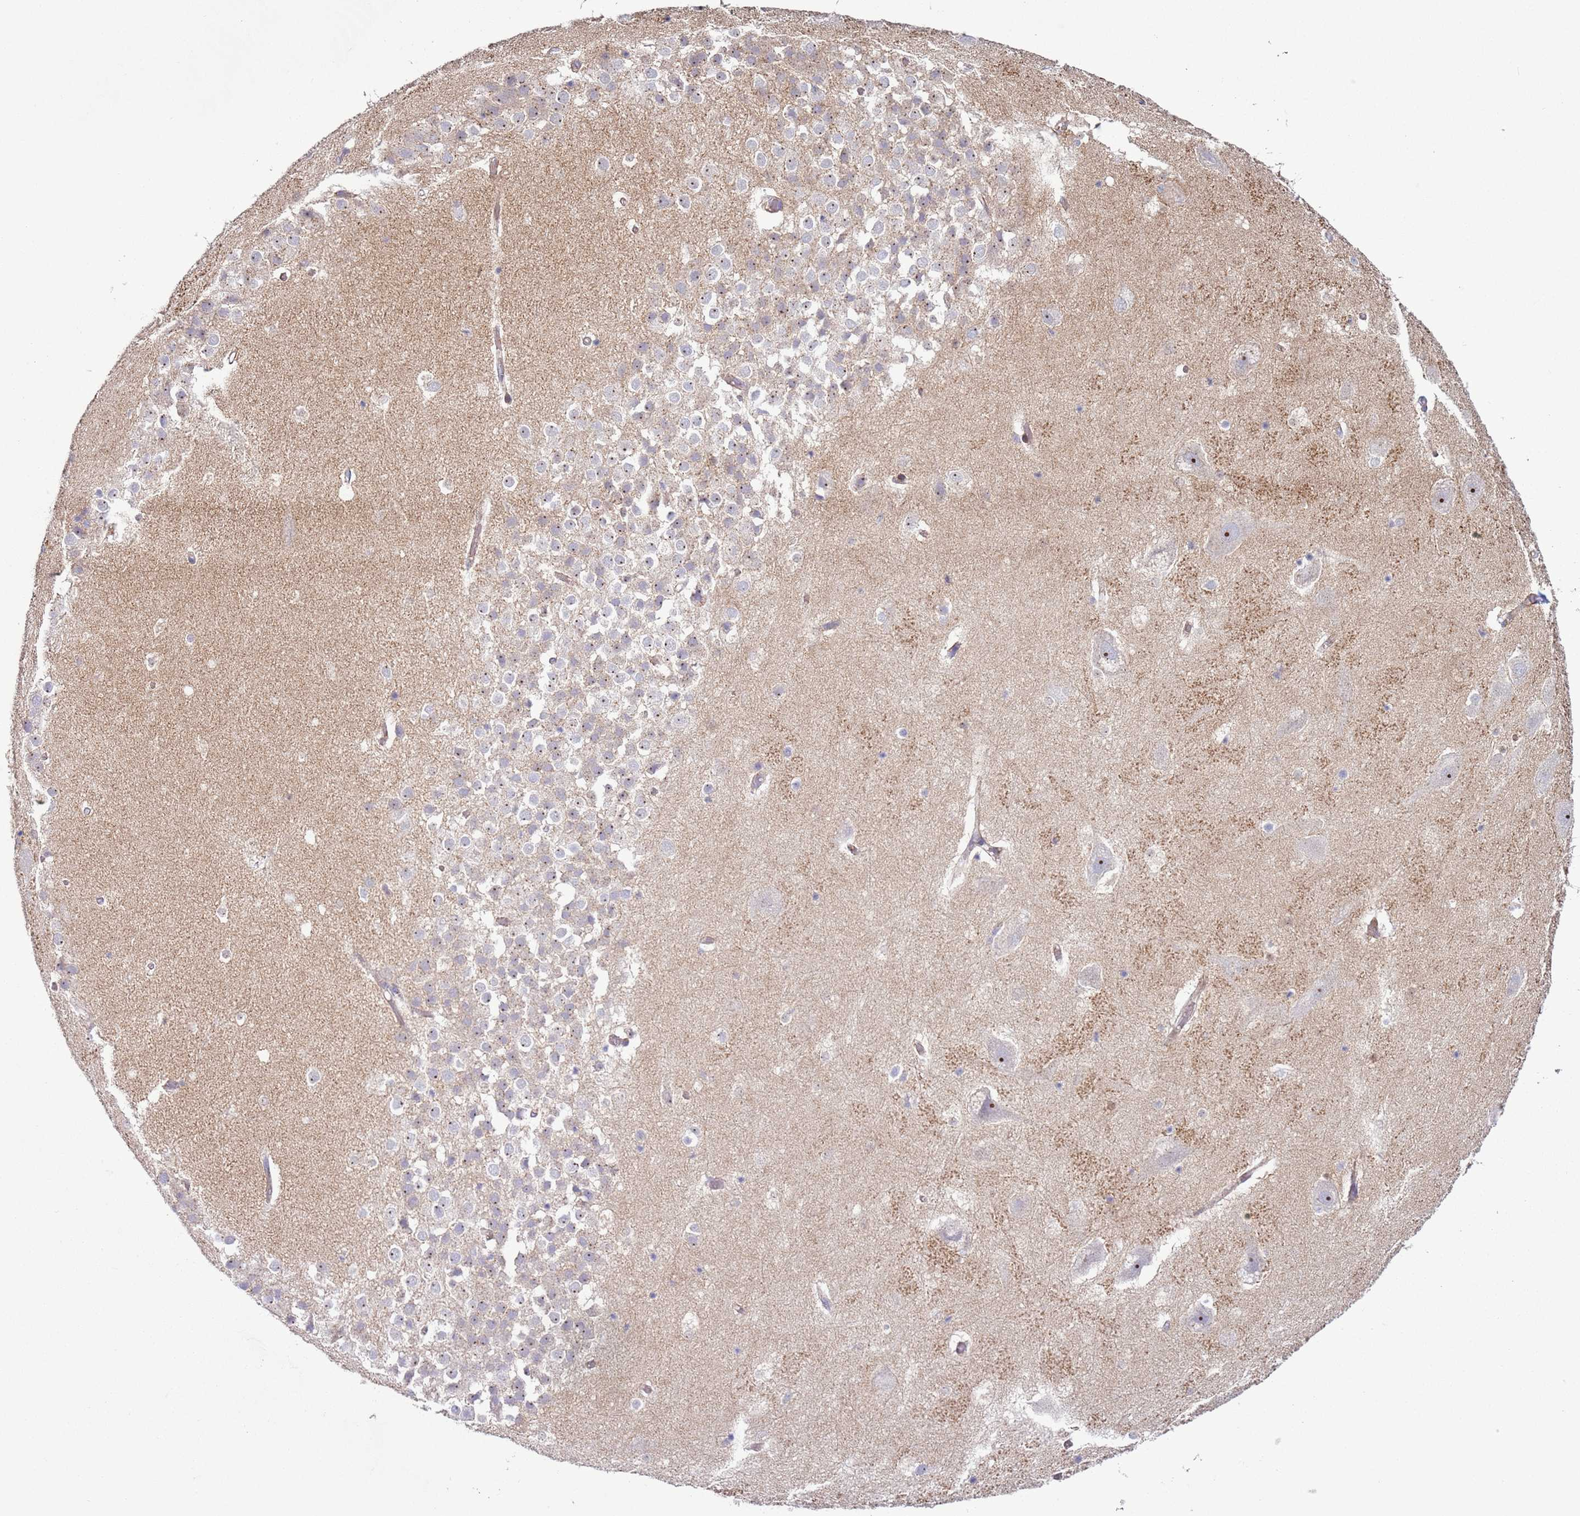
{"staining": {"intensity": "negative", "quantity": "none", "location": "none"}, "tissue": "hippocampus", "cell_type": "Glial cells", "image_type": "normal", "snomed": [{"axis": "morphology", "description": "Normal tissue, NOS"}, {"axis": "topography", "description": "Hippocampus"}], "caption": "An IHC photomicrograph of benign hippocampus is shown. There is no staining in glial cells of hippocampus. (Brightfield microscopy of DAB IHC at high magnification).", "gene": "HEATR1", "patient": {"sex": "female", "age": 52}}